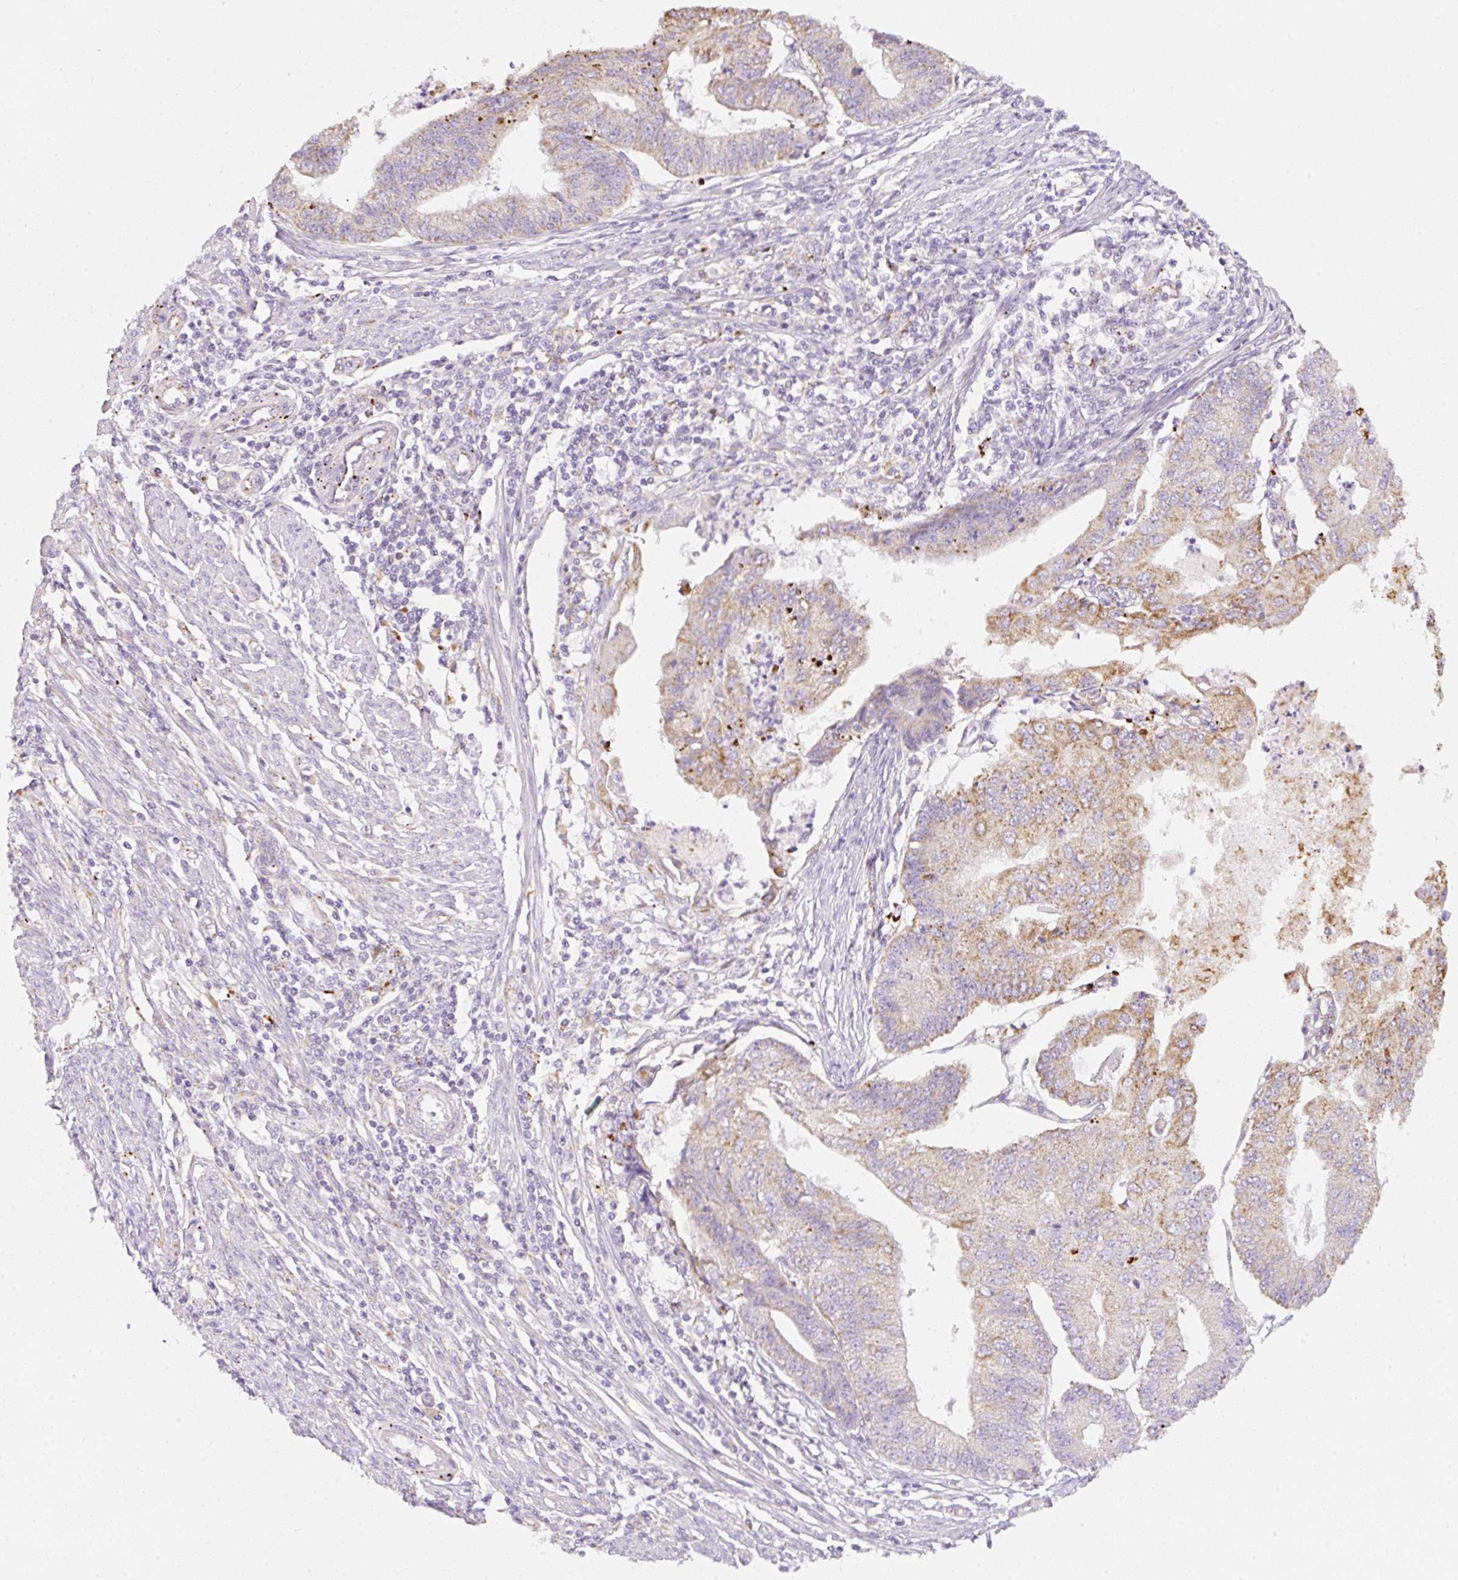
{"staining": {"intensity": "moderate", "quantity": ">75%", "location": "cytoplasmic/membranous"}, "tissue": "endometrial cancer", "cell_type": "Tumor cells", "image_type": "cancer", "snomed": [{"axis": "morphology", "description": "Adenocarcinoma, NOS"}, {"axis": "topography", "description": "Endometrium"}], "caption": "Immunohistochemical staining of endometrial cancer (adenocarcinoma) demonstrates medium levels of moderate cytoplasmic/membranous protein expression in approximately >75% of tumor cells.", "gene": "CLEC3A", "patient": {"sex": "female", "age": 56}}